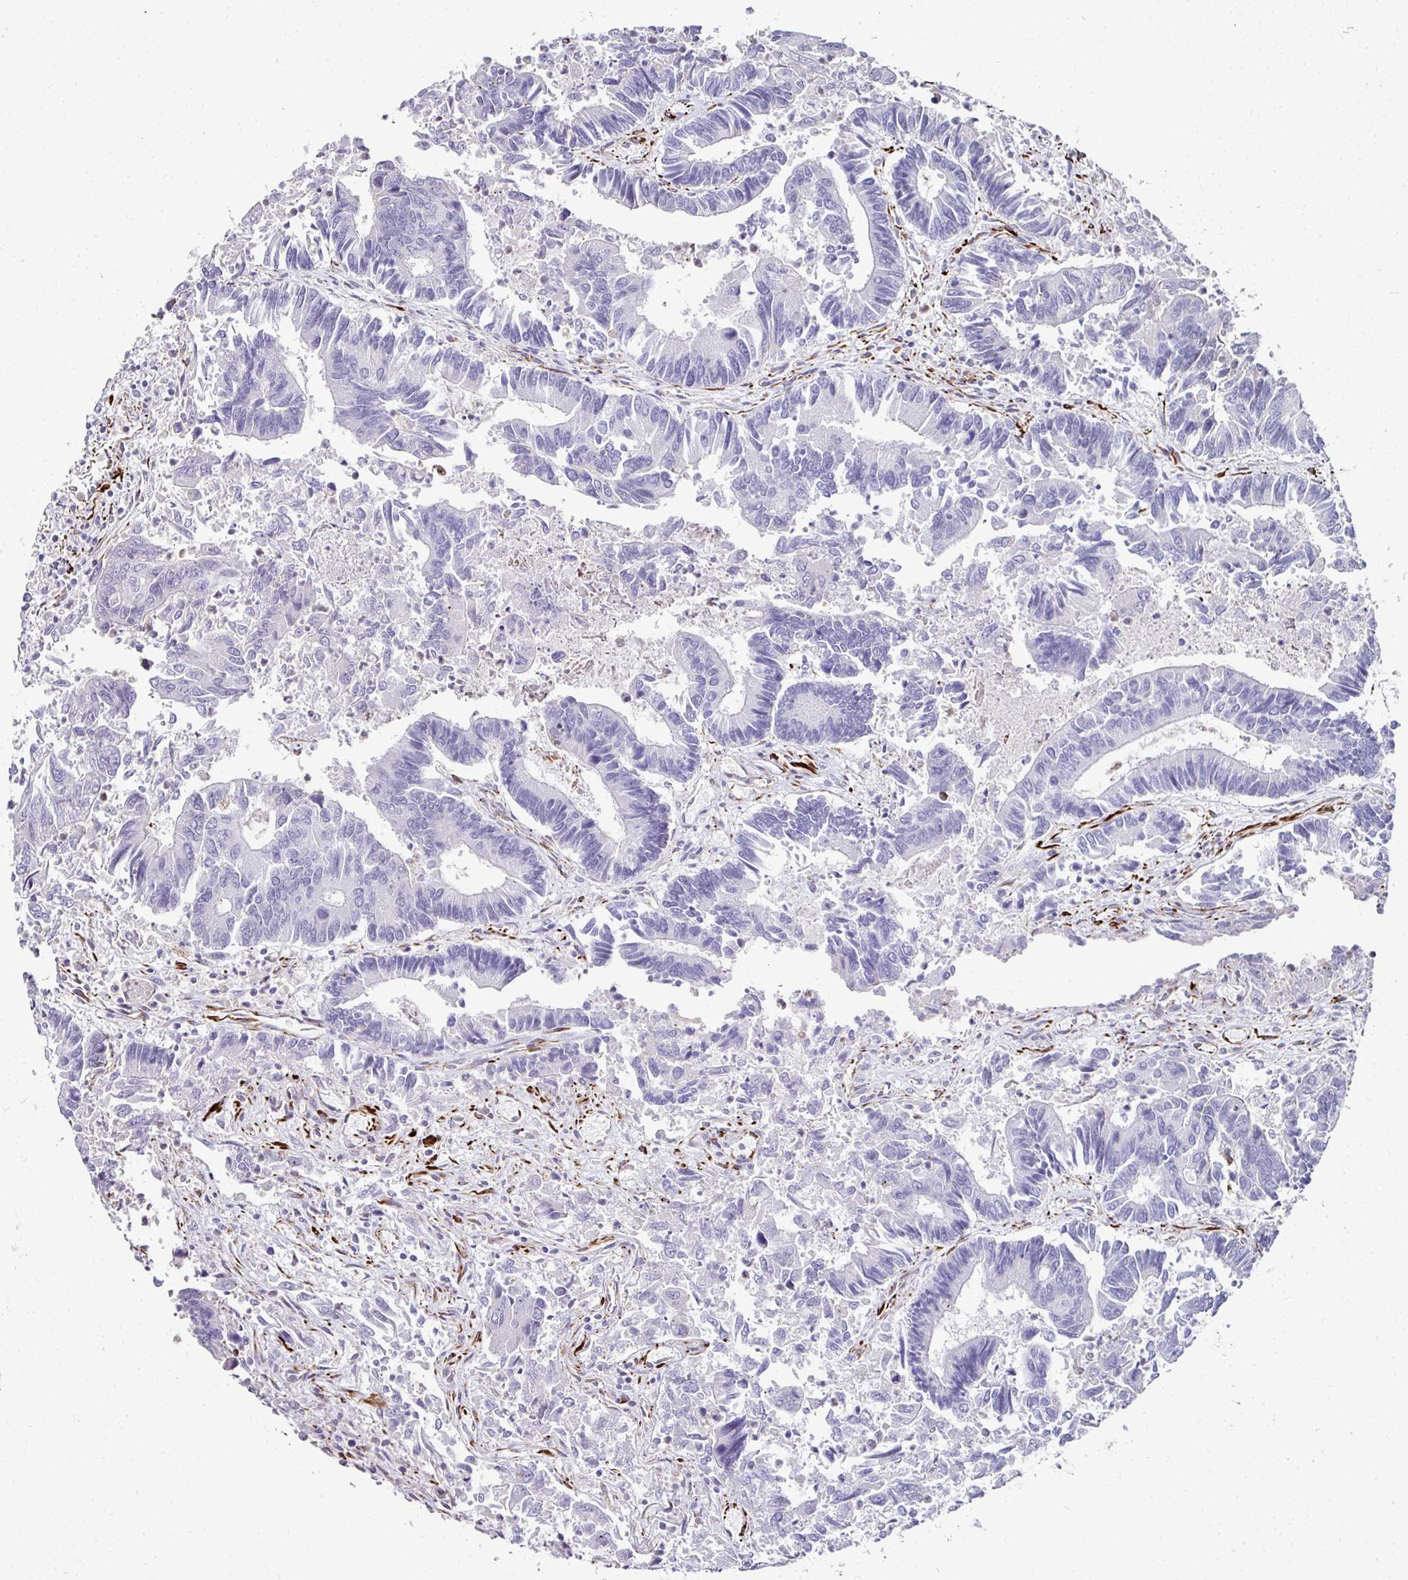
{"staining": {"intensity": "negative", "quantity": "none", "location": "none"}, "tissue": "colorectal cancer", "cell_type": "Tumor cells", "image_type": "cancer", "snomed": [{"axis": "morphology", "description": "Adenocarcinoma, NOS"}, {"axis": "topography", "description": "Colon"}], "caption": "DAB (3,3'-diaminobenzidine) immunohistochemical staining of colorectal adenocarcinoma shows no significant positivity in tumor cells.", "gene": "TMPRSS9", "patient": {"sex": "female", "age": 67}}